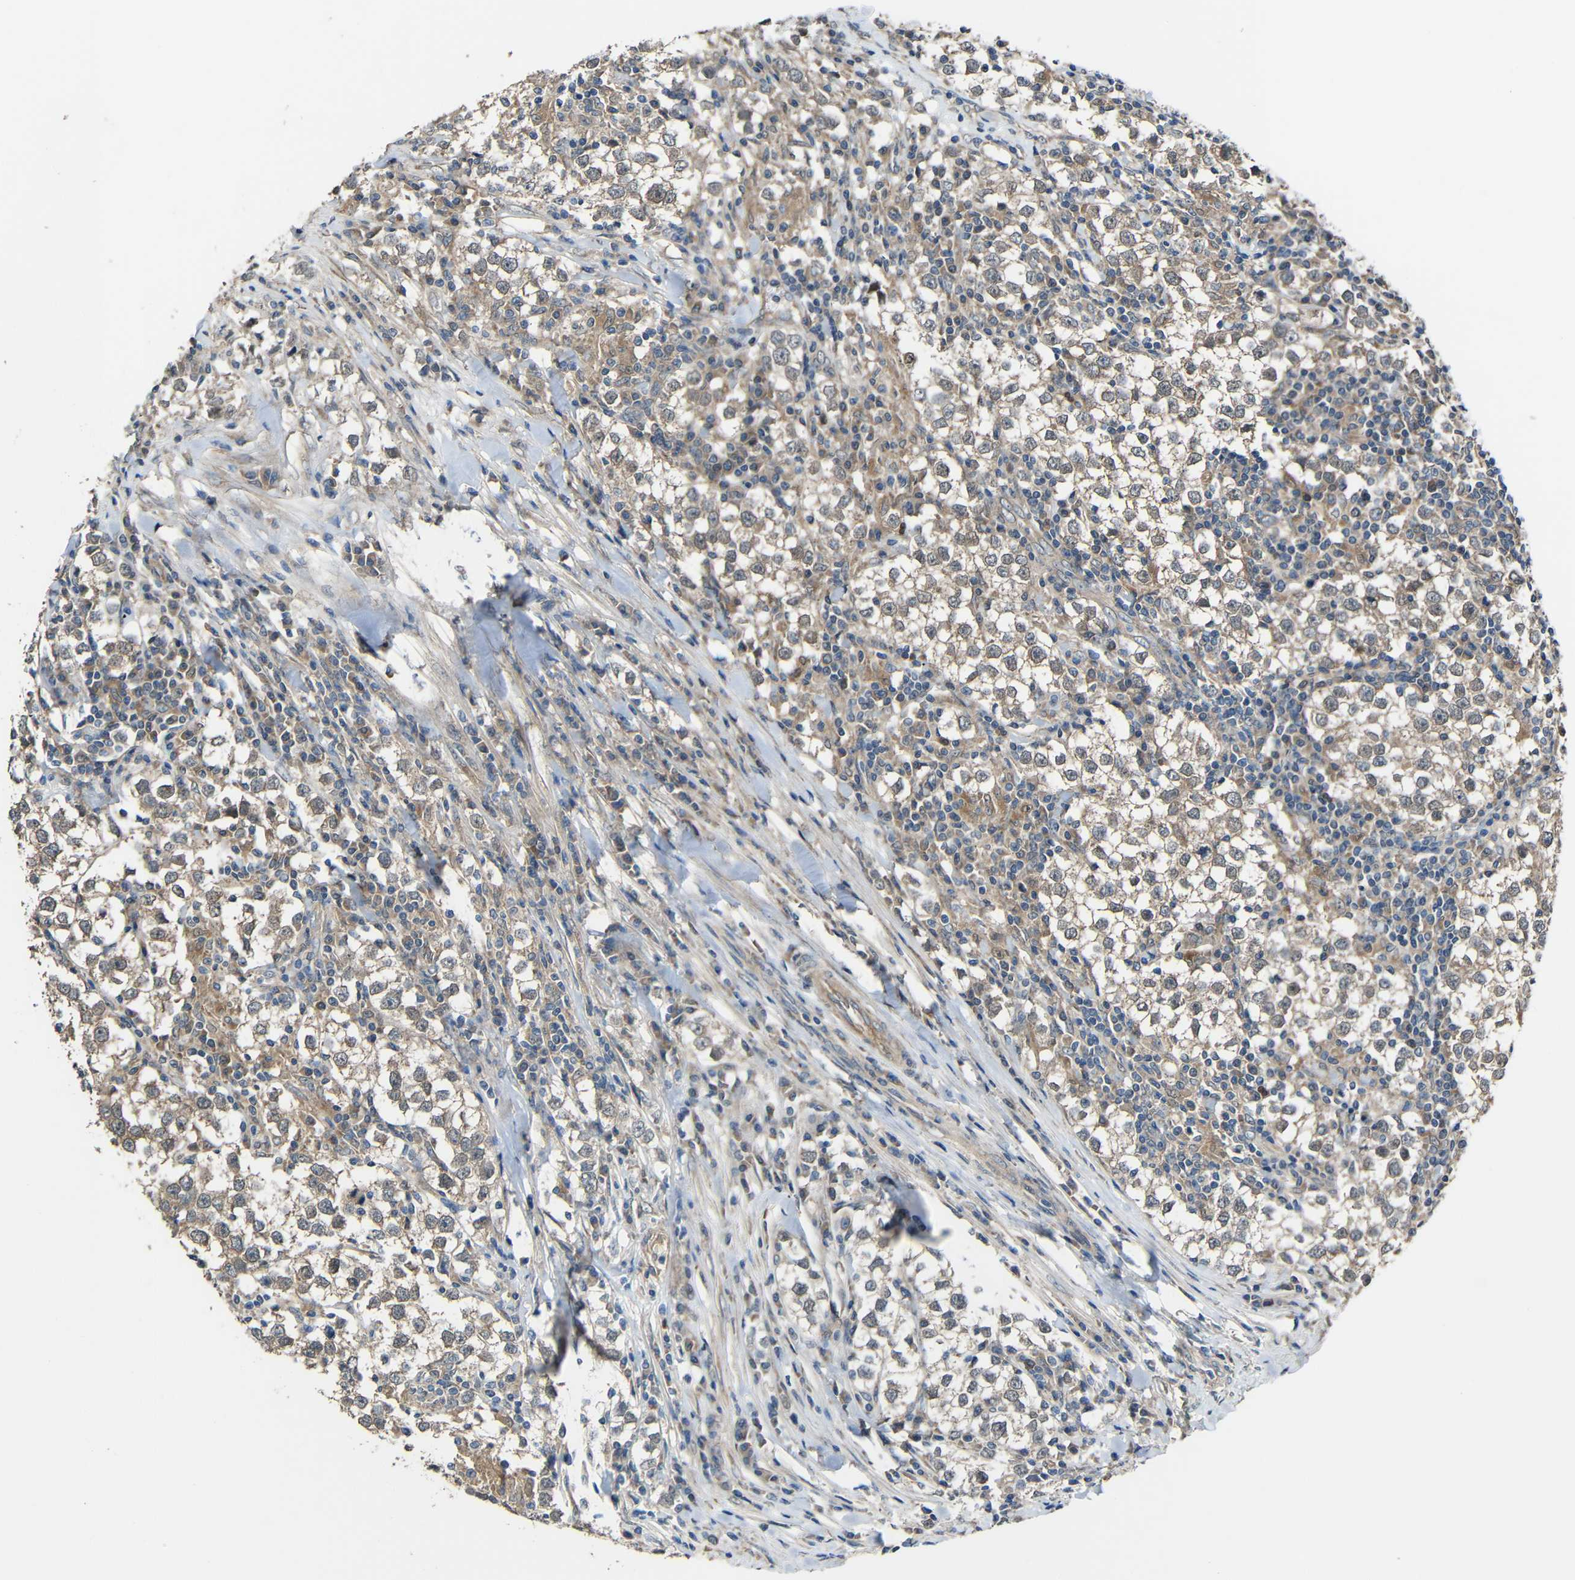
{"staining": {"intensity": "weak", "quantity": ">75%", "location": "cytoplasmic/membranous"}, "tissue": "testis cancer", "cell_type": "Tumor cells", "image_type": "cancer", "snomed": [{"axis": "morphology", "description": "Seminoma, NOS"}, {"axis": "morphology", "description": "Carcinoma, Embryonal, NOS"}, {"axis": "topography", "description": "Testis"}], "caption": "Immunohistochemical staining of human embryonal carcinoma (testis) reveals low levels of weak cytoplasmic/membranous protein staining in approximately >75% of tumor cells.", "gene": "CHST9", "patient": {"sex": "male", "age": 36}}